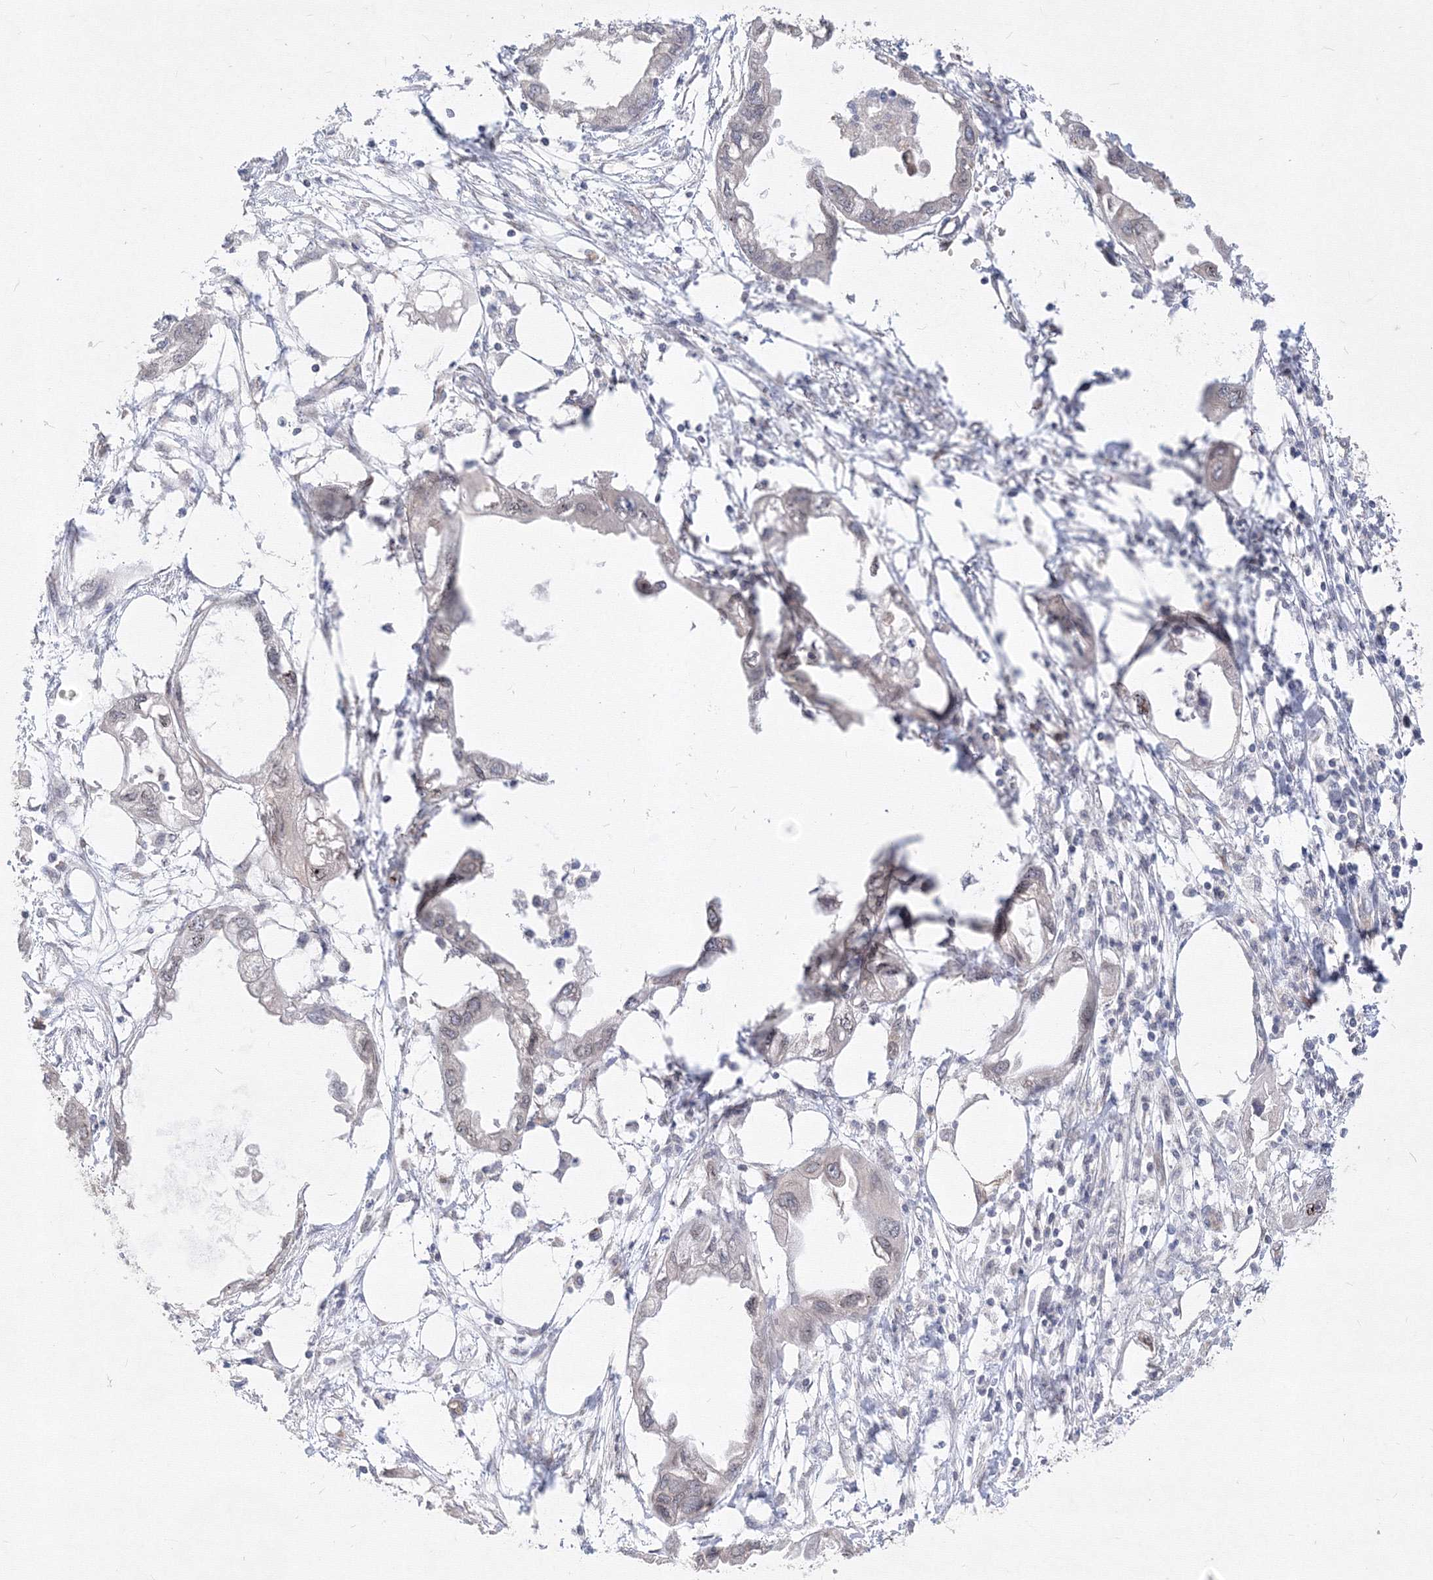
{"staining": {"intensity": "negative", "quantity": "none", "location": "none"}, "tissue": "endometrial cancer", "cell_type": "Tumor cells", "image_type": "cancer", "snomed": [{"axis": "morphology", "description": "Adenocarcinoma, NOS"}, {"axis": "morphology", "description": "Adenocarcinoma, metastatic, NOS"}, {"axis": "topography", "description": "Adipose tissue"}, {"axis": "topography", "description": "Endometrium"}], "caption": "Immunohistochemical staining of endometrial cancer (metastatic adenocarcinoma) exhibits no significant positivity in tumor cells. (DAB (3,3'-diaminobenzidine) IHC, high magnification).", "gene": "DNAJB2", "patient": {"sex": "female", "age": 67}}